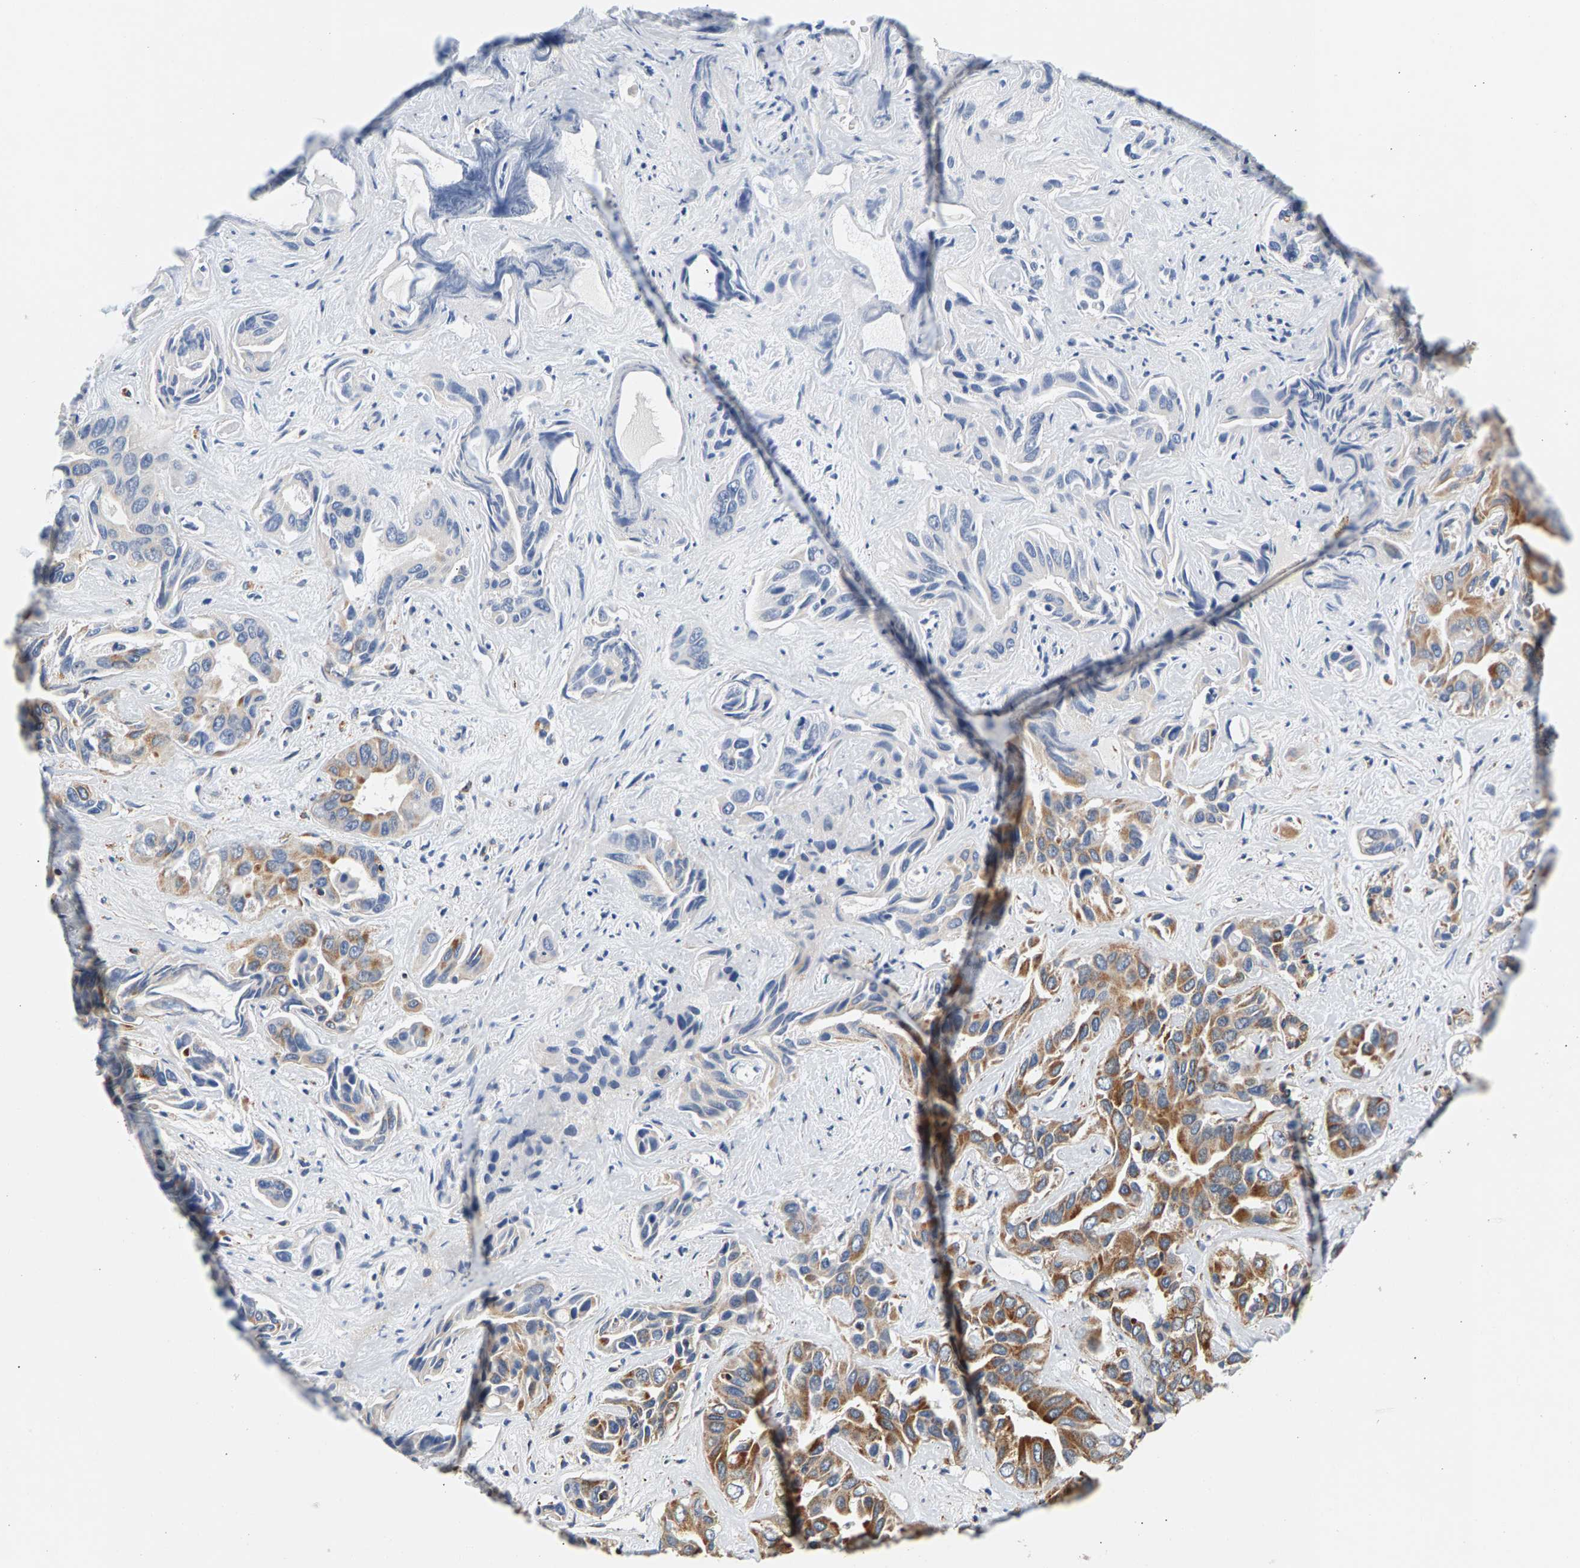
{"staining": {"intensity": "moderate", "quantity": "25%-75%", "location": "cytoplasmic/membranous"}, "tissue": "liver cancer", "cell_type": "Tumor cells", "image_type": "cancer", "snomed": [{"axis": "morphology", "description": "Cholangiocarcinoma"}, {"axis": "topography", "description": "Liver"}], "caption": "This image exhibits liver cholangiocarcinoma stained with IHC to label a protein in brown. The cytoplasmic/membranous of tumor cells show moderate positivity for the protein. Nuclei are counter-stained blue.", "gene": "PDE1A", "patient": {"sex": "female", "age": 52}}